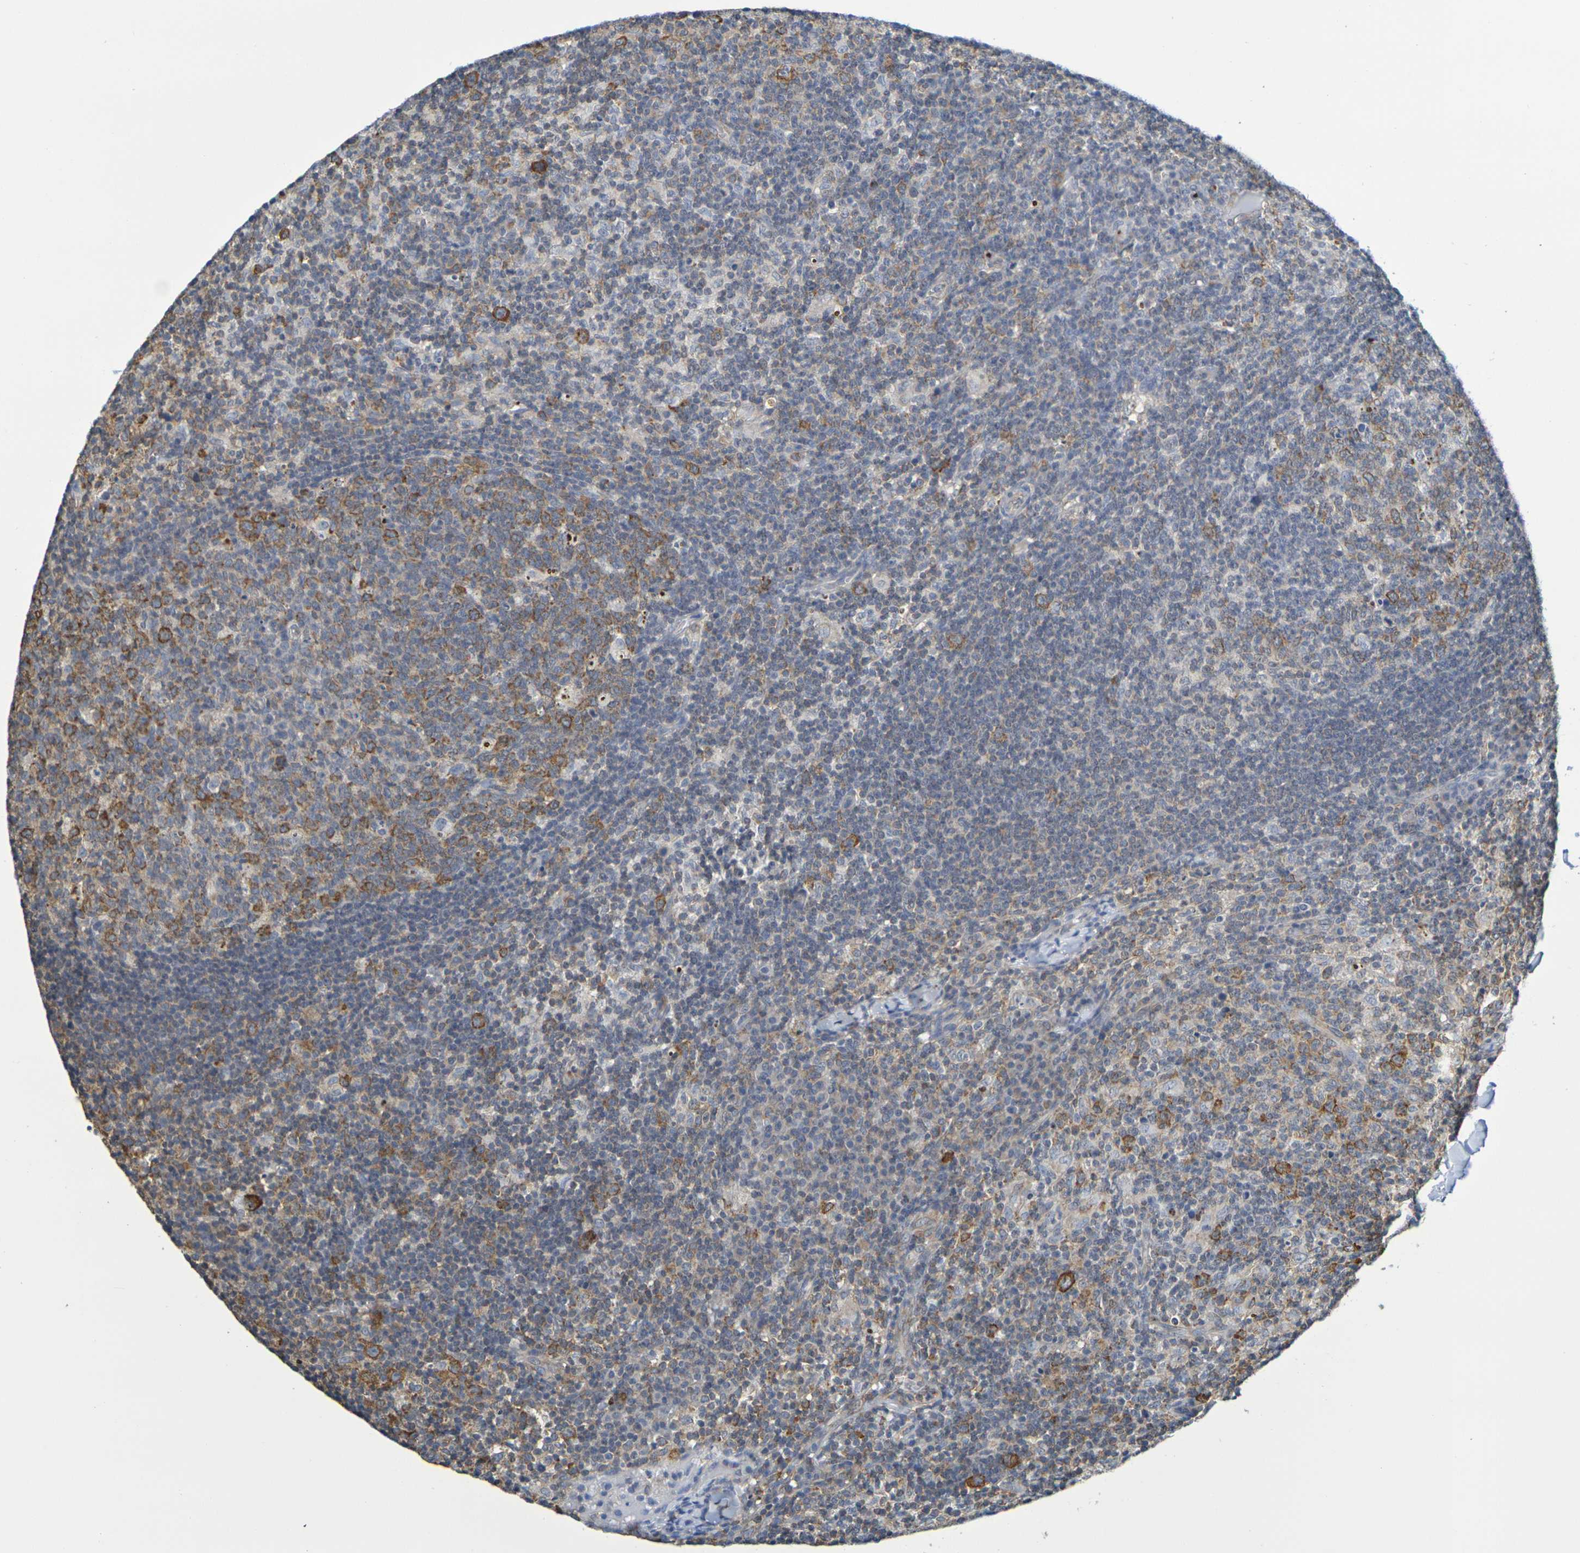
{"staining": {"intensity": "moderate", "quantity": "25%-75%", "location": "cytoplasmic/membranous"}, "tissue": "lymph node", "cell_type": "Germinal center cells", "image_type": "normal", "snomed": [{"axis": "morphology", "description": "Normal tissue, NOS"}, {"axis": "morphology", "description": "Inflammation, NOS"}, {"axis": "topography", "description": "Lymph node"}], "caption": "Normal lymph node reveals moderate cytoplasmic/membranous positivity in about 25%-75% of germinal center cells, visualized by immunohistochemistry.", "gene": "CHRNB1", "patient": {"sex": "male", "age": 55}}